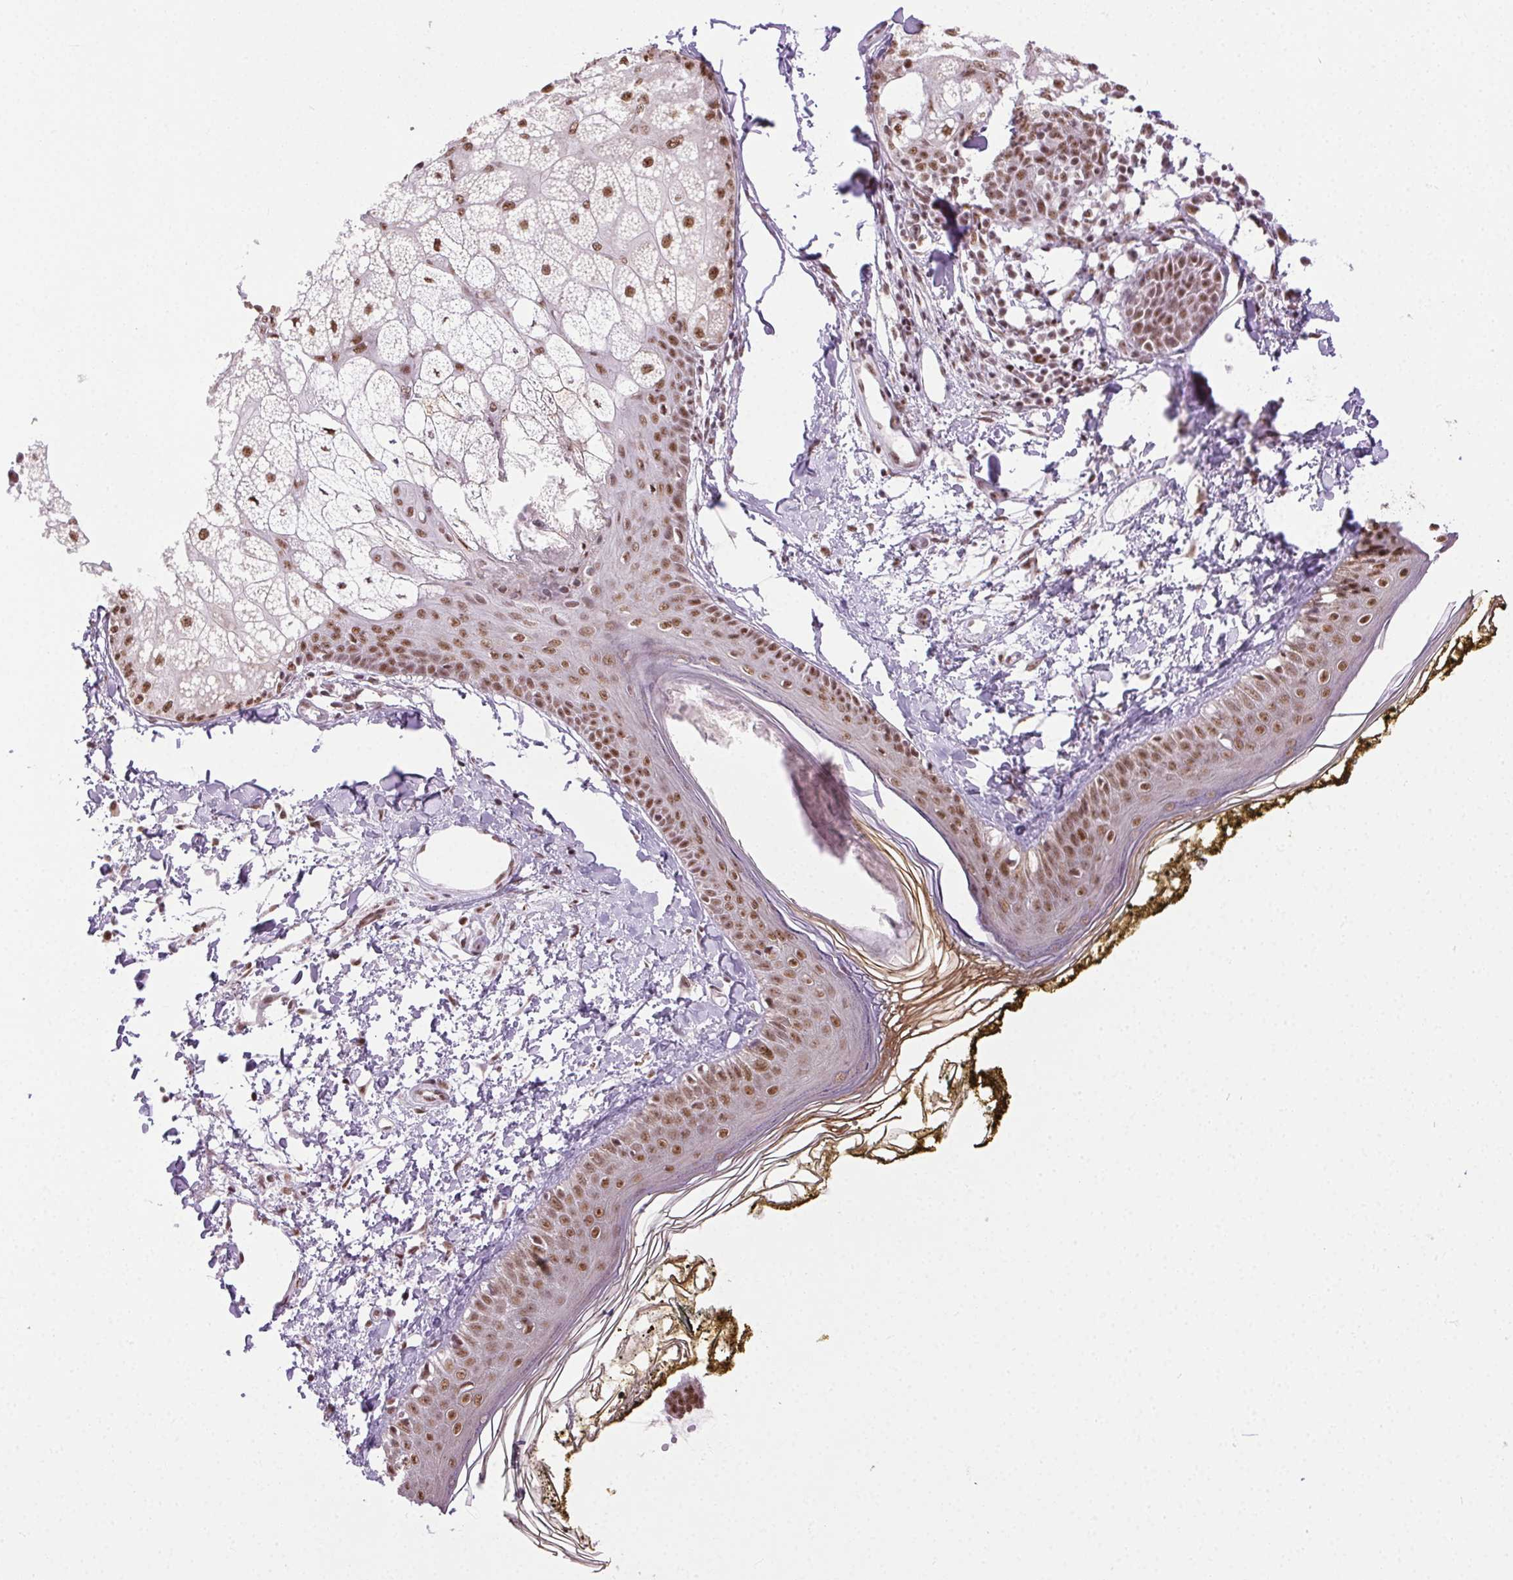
{"staining": {"intensity": "moderate", "quantity": ">75%", "location": "nuclear"}, "tissue": "skin", "cell_type": "Fibroblasts", "image_type": "normal", "snomed": [{"axis": "morphology", "description": "Normal tissue, NOS"}, {"axis": "topography", "description": "Skin"}], "caption": "DAB (3,3'-diaminobenzidine) immunohistochemical staining of unremarkable human skin demonstrates moderate nuclear protein expression in about >75% of fibroblasts. The protein of interest is stained brown, and the nuclei are stained in blue (DAB IHC with brightfield microscopy, high magnification).", "gene": "TRA2B", "patient": {"sex": "male", "age": 76}}